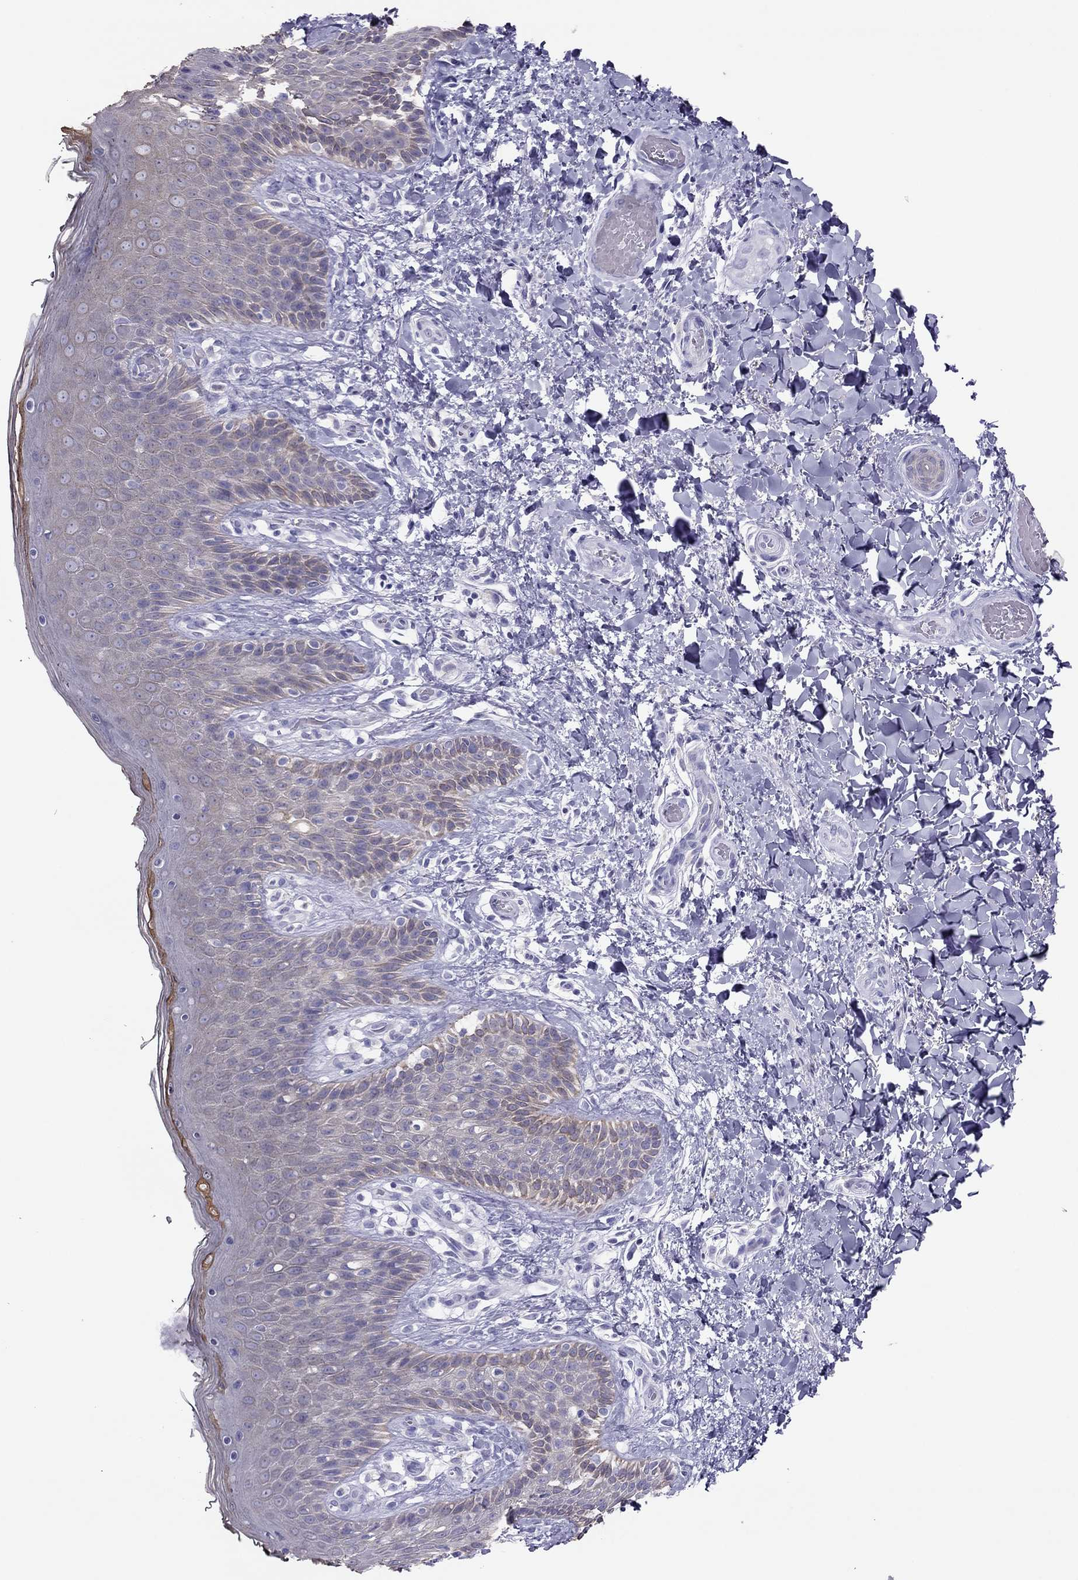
{"staining": {"intensity": "negative", "quantity": "none", "location": "none"}, "tissue": "skin", "cell_type": "Epidermal cells", "image_type": "normal", "snomed": [{"axis": "morphology", "description": "Normal tissue, NOS"}, {"axis": "topography", "description": "Anal"}], "caption": "Immunohistochemistry image of benign skin: skin stained with DAB exhibits no significant protein staining in epidermal cells. The staining was performed using DAB (3,3'-diaminobenzidine) to visualize the protein expression in brown, while the nuclei were stained in blue with hematoxylin (Magnification: 20x).", "gene": "MAEL", "patient": {"sex": "male", "age": 36}}